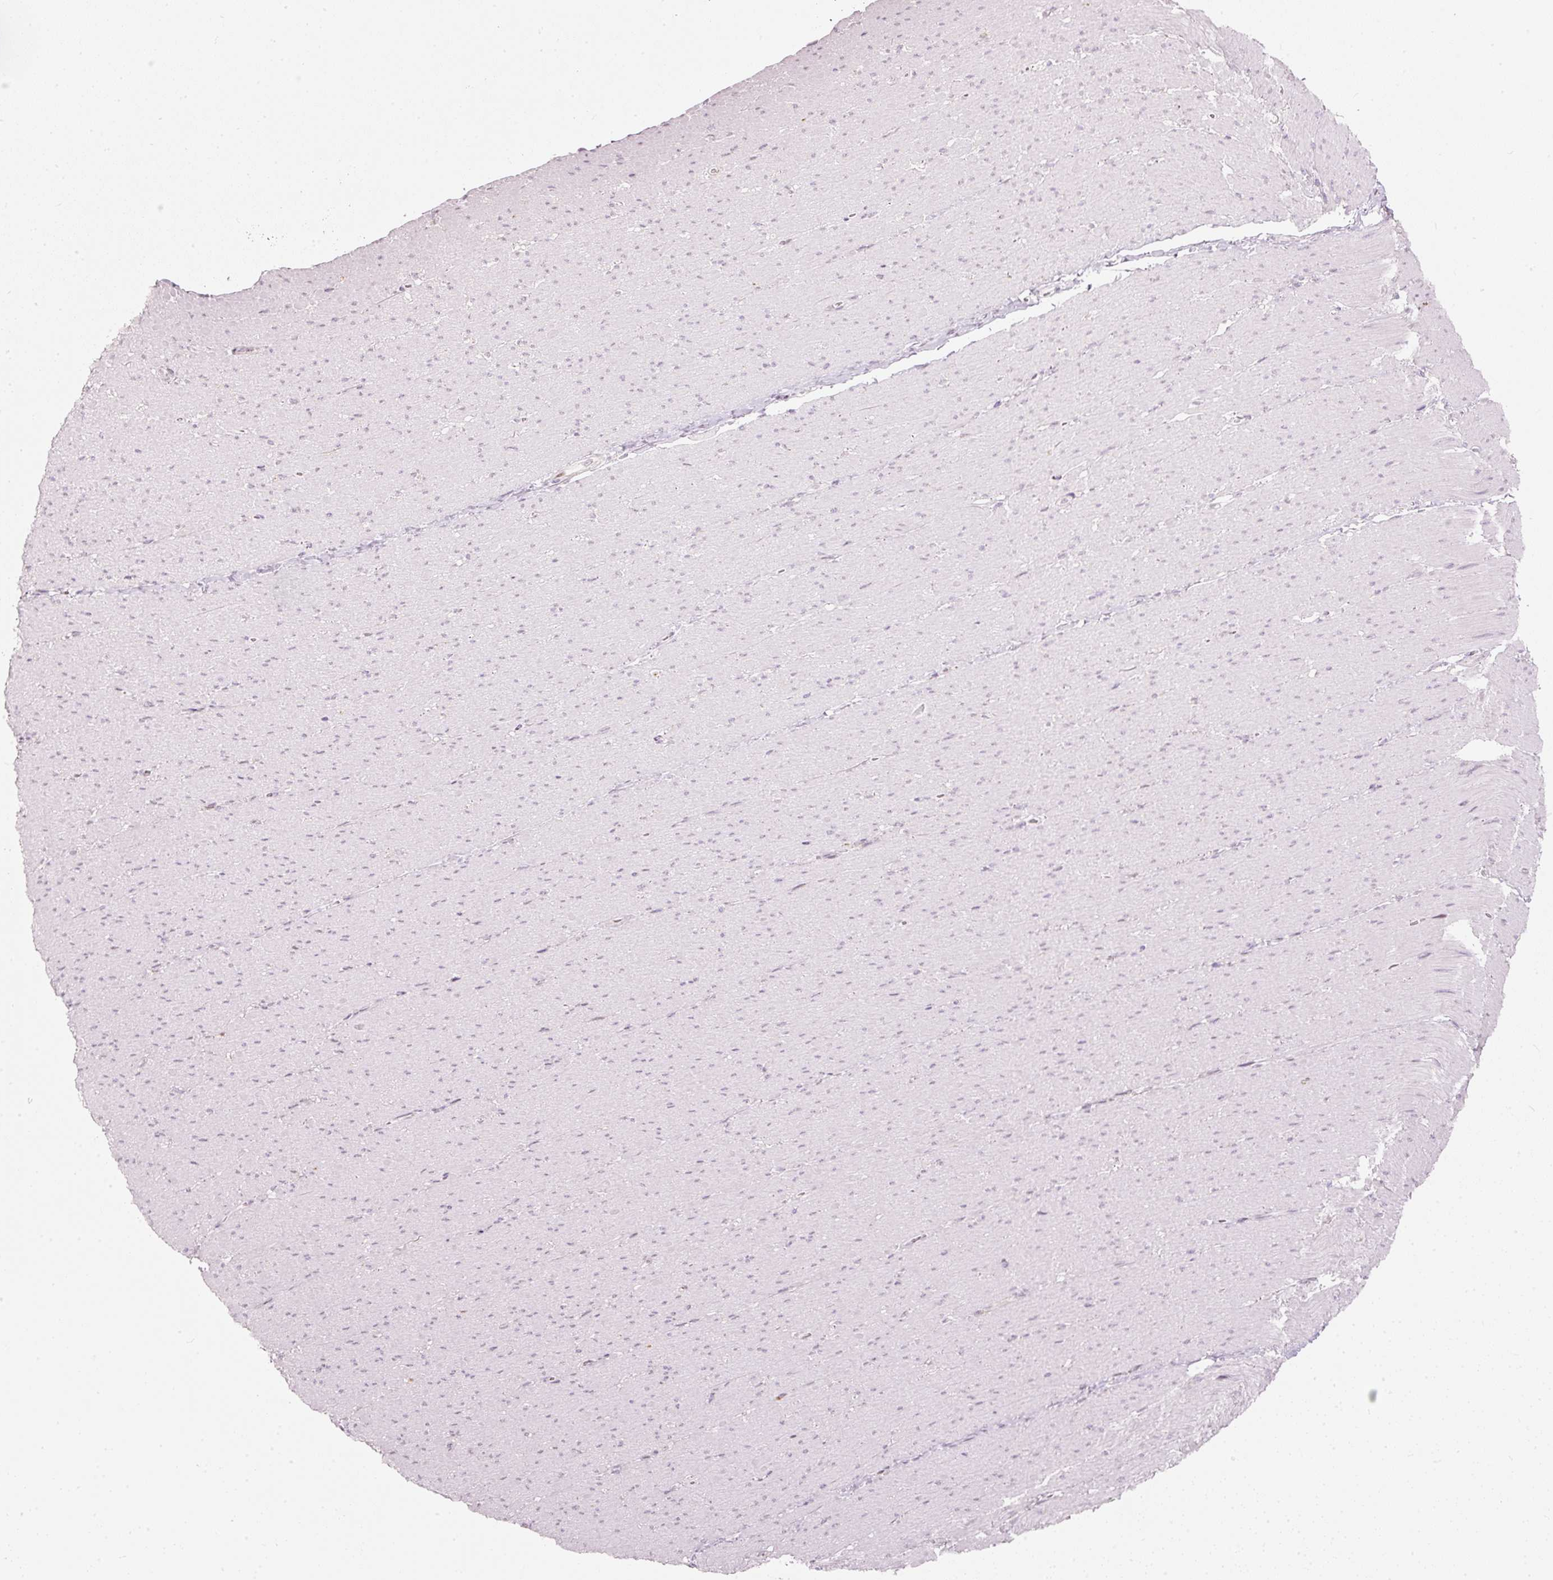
{"staining": {"intensity": "weak", "quantity": "<25%", "location": "nuclear"}, "tissue": "smooth muscle", "cell_type": "Smooth muscle cells", "image_type": "normal", "snomed": [{"axis": "morphology", "description": "Normal tissue, NOS"}, {"axis": "topography", "description": "Smooth muscle"}, {"axis": "topography", "description": "Rectum"}], "caption": "Human smooth muscle stained for a protein using immunohistochemistry reveals no expression in smooth muscle cells.", "gene": "RNF39", "patient": {"sex": "male", "age": 53}}